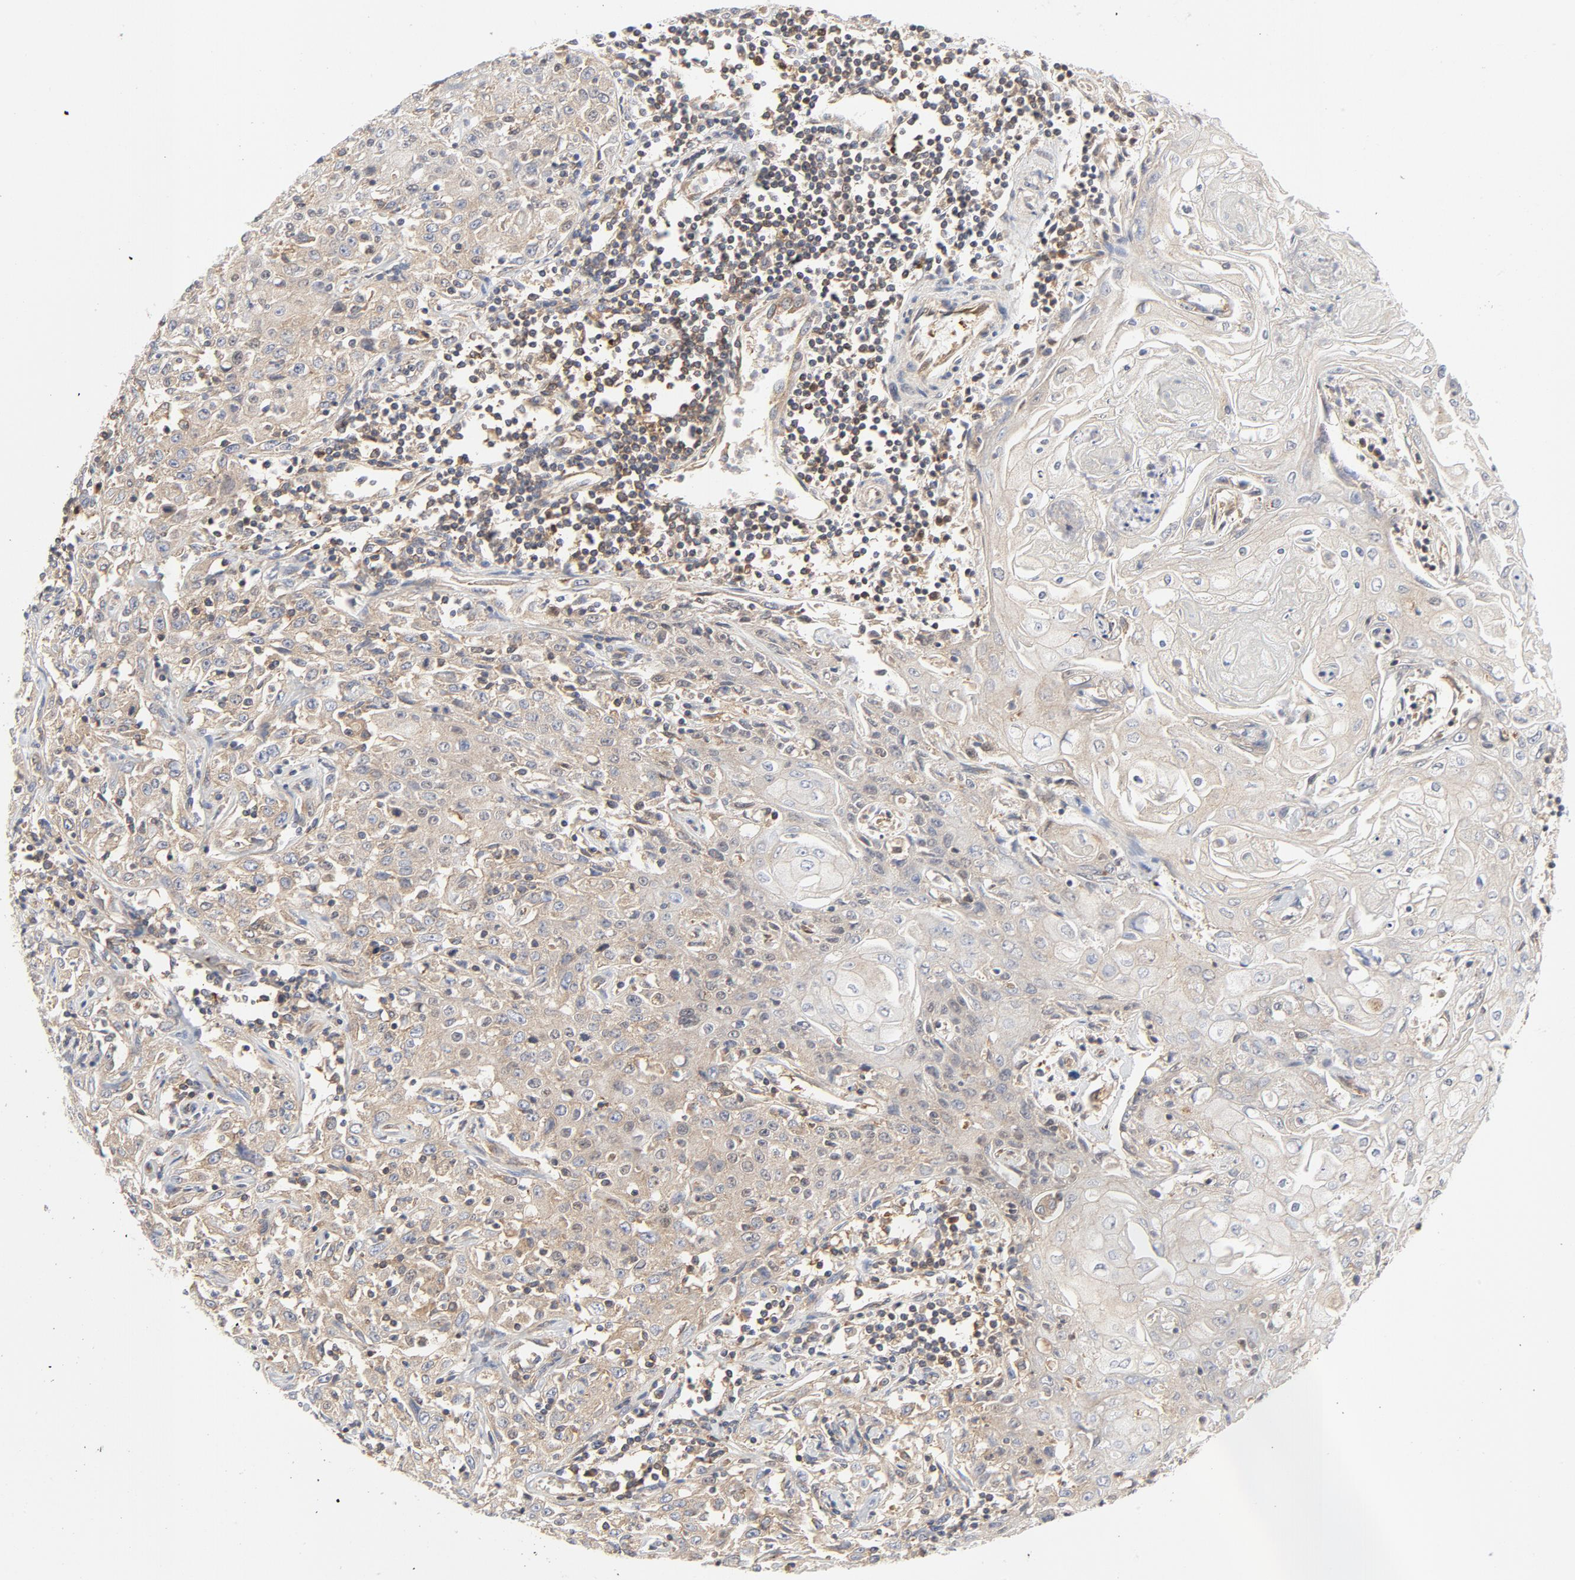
{"staining": {"intensity": "weak", "quantity": ">75%", "location": "cytoplasmic/membranous"}, "tissue": "head and neck cancer", "cell_type": "Tumor cells", "image_type": "cancer", "snomed": [{"axis": "morphology", "description": "Squamous cell carcinoma, NOS"}, {"axis": "topography", "description": "Oral tissue"}, {"axis": "topography", "description": "Head-Neck"}], "caption": "Head and neck cancer stained with immunohistochemistry (IHC) exhibits weak cytoplasmic/membranous expression in about >75% of tumor cells. The staining was performed using DAB to visualize the protein expression in brown, while the nuclei were stained in blue with hematoxylin (Magnification: 20x).", "gene": "RABEP1", "patient": {"sex": "female", "age": 76}}